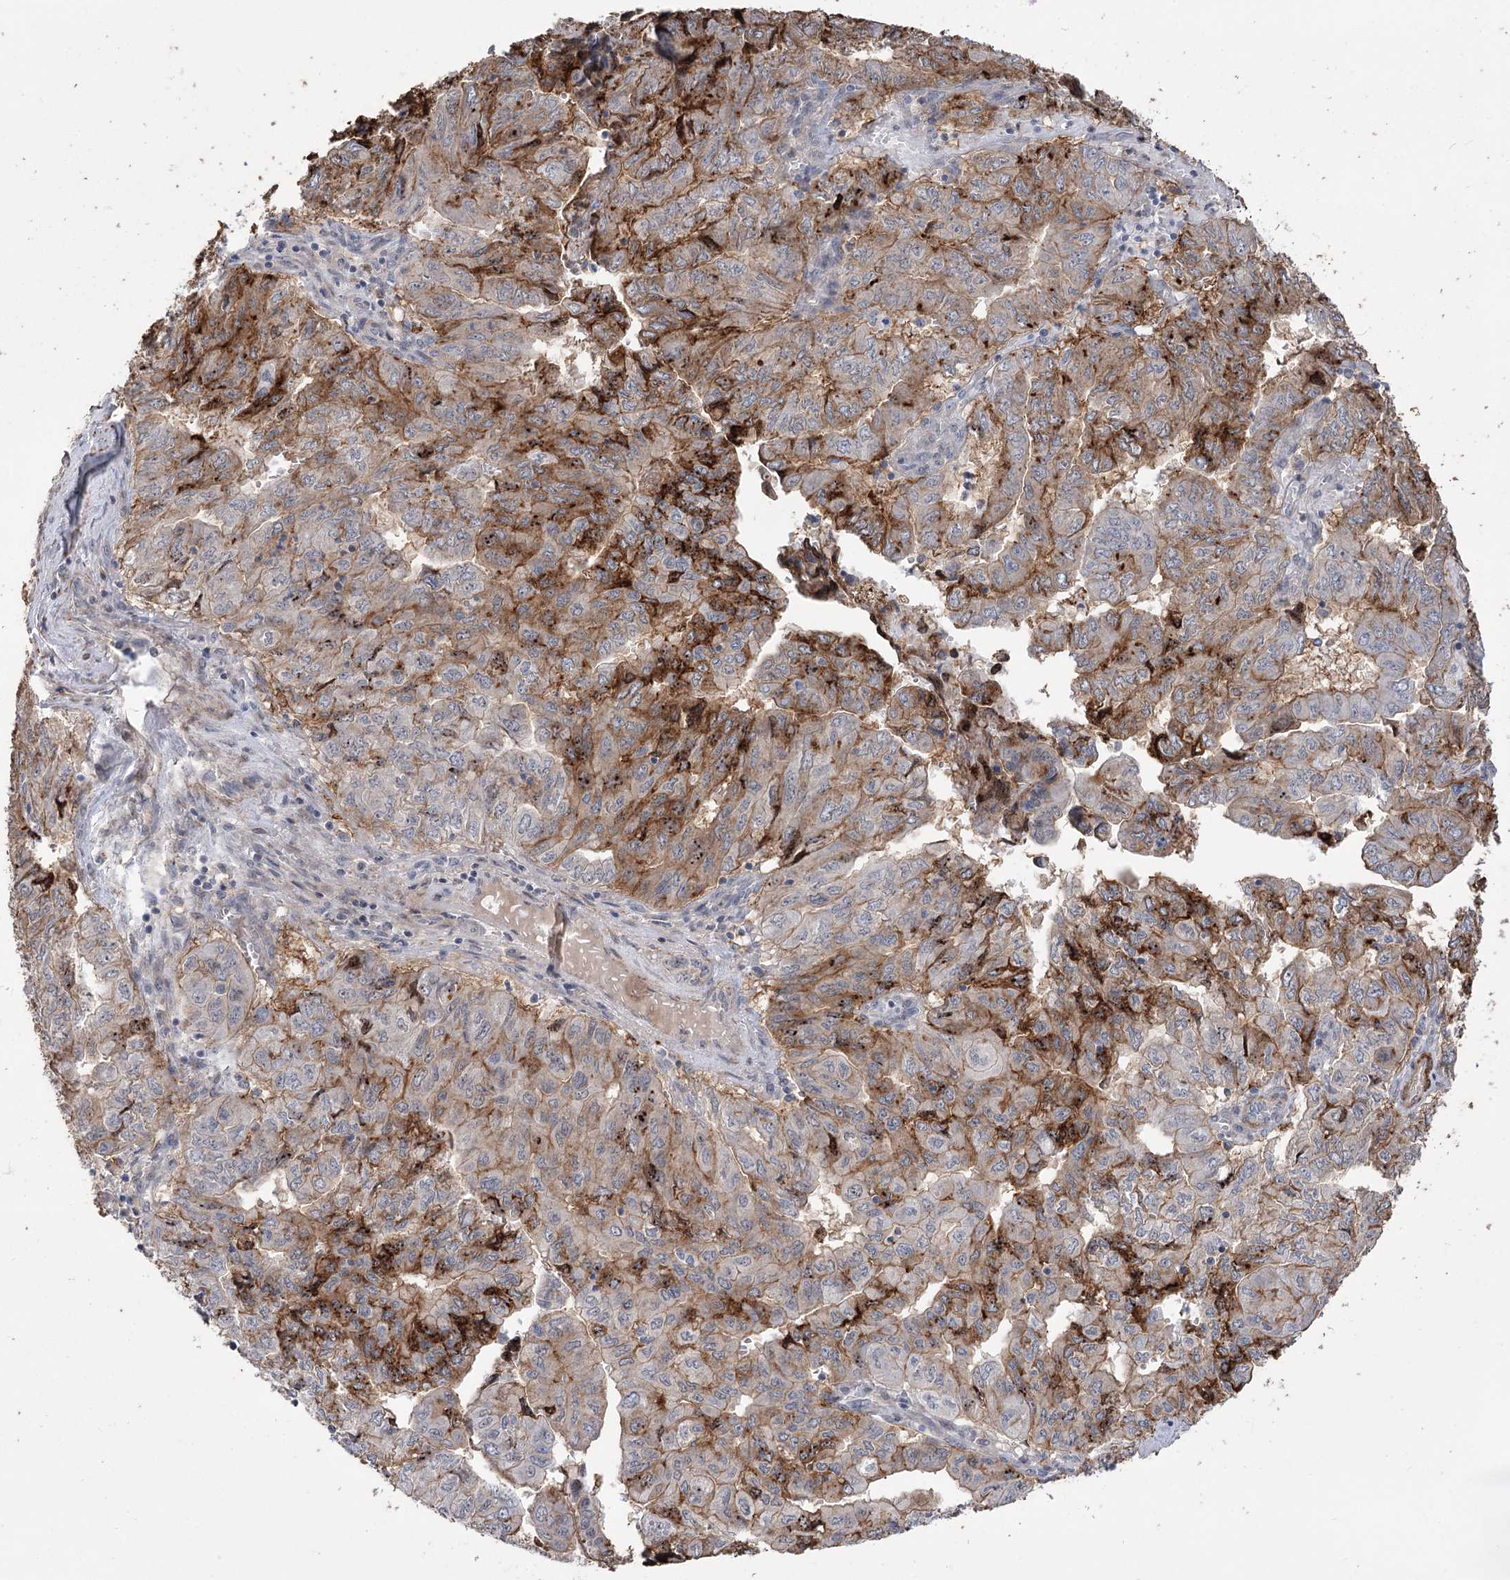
{"staining": {"intensity": "moderate", "quantity": "25%-75%", "location": "cytoplasmic/membranous"}, "tissue": "pancreatic cancer", "cell_type": "Tumor cells", "image_type": "cancer", "snomed": [{"axis": "morphology", "description": "Adenocarcinoma, NOS"}, {"axis": "topography", "description": "Pancreas"}], "caption": "Tumor cells exhibit medium levels of moderate cytoplasmic/membranous expression in about 25%-75% of cells in pancreatic cancer (adenocarcinoma).", "gene": "ZSCAN23", "patient": {"sex": "male", "age": 51}}